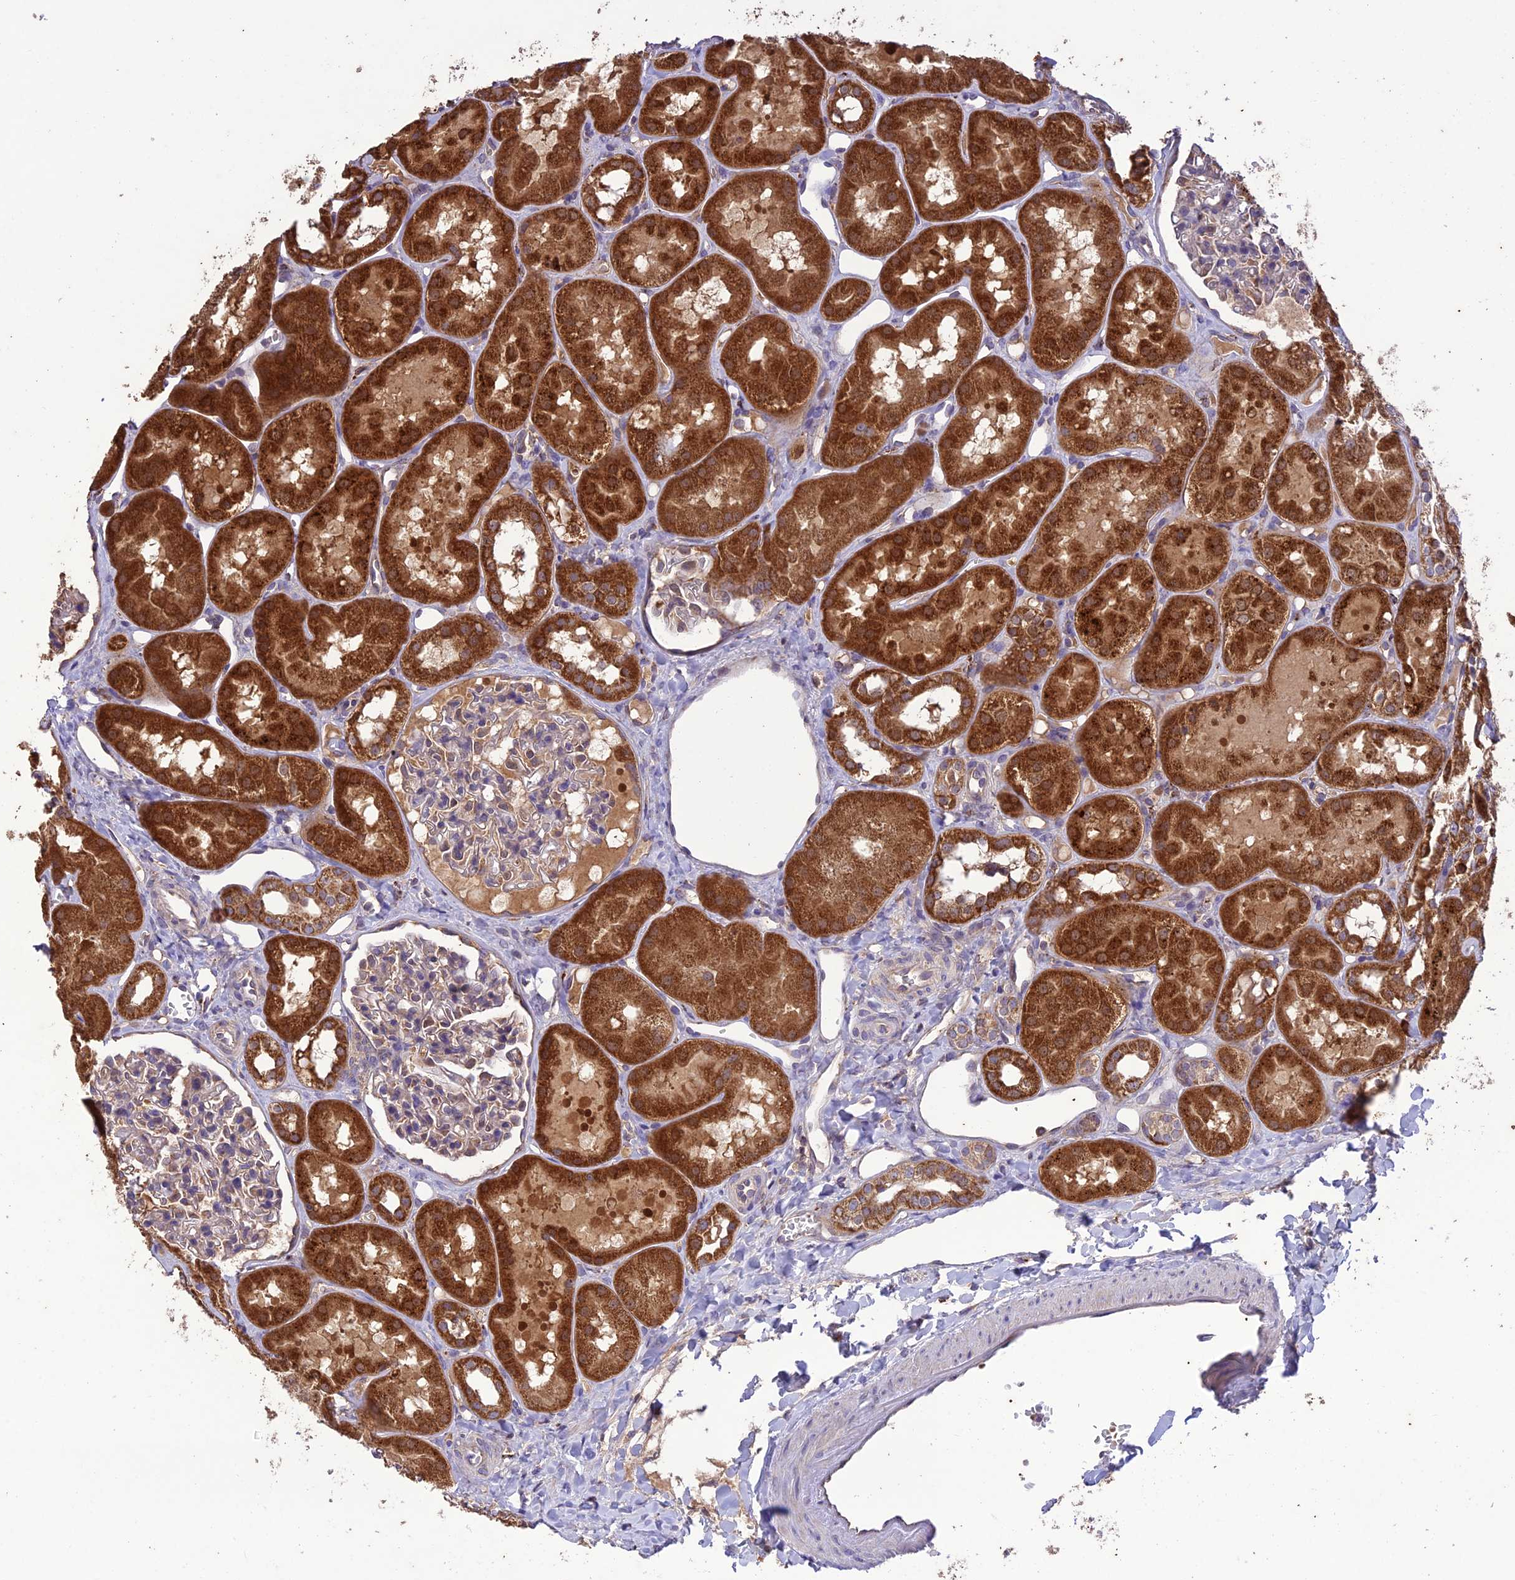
{"staining": {"intensity": "moderate", "quantity": "<25%", "location": "cytoplasmic/membranous"}, "tissue": "kidney", "cell_type": "Cells in glomeruli", "image_type": "normal", "snomed": [{"axis": "morphology", "description": "Normal tissue, NOS"}, {"axis": "topography", "description": "Kidney"}], "caption": "A histopathology image showing moderate cytoplasmic/membranous expression in about <25% of cells in glomeruli in benign kidney, as visualized by brown immunohistochemical staining.", "gene": "NDUFAF1", "patient": {"sex": "male", "age": 16}}